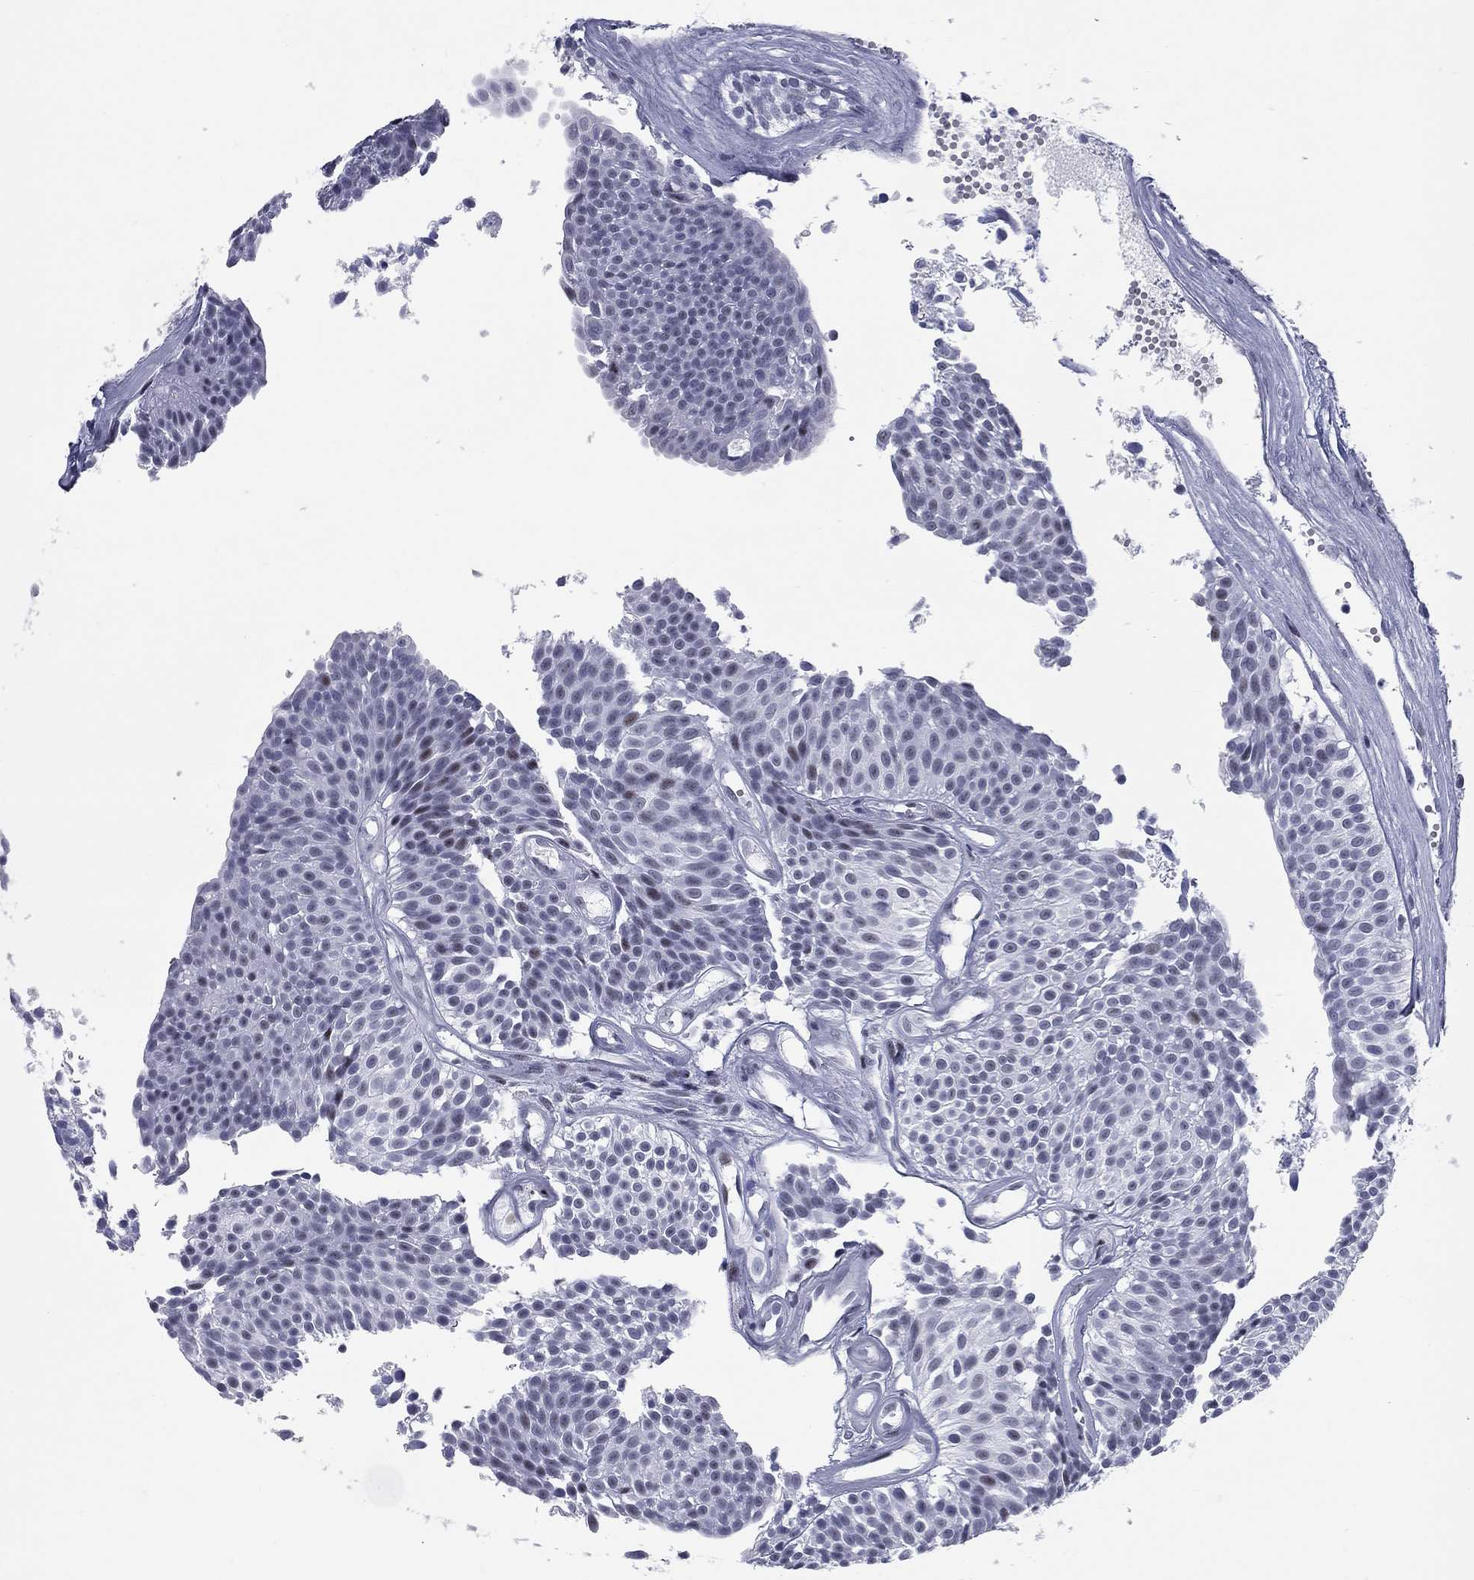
{"staining": {"intensity": "moderate", "quantity": "<25%", "location": "nuclear"}, "tissue": "urothelial cancer", "cell_type": "Tumor cells", "image_type": "cancer", "snomed": [{"axis": "morphology", "description": "Urothelial carcinoma, Low grade"}, {"axis": "topography", "description": "Urinary bladder"}], "caption": "DAB (3,3'-diaminobenzidine) immunohistochemical staining of human low-grade urothelial carcinoma demonstrates moderate nuclear protein expression in approximately <25% of tumor cells.", "gene": "ASF1B", "patient": {"sex": "male", "age": 63}}